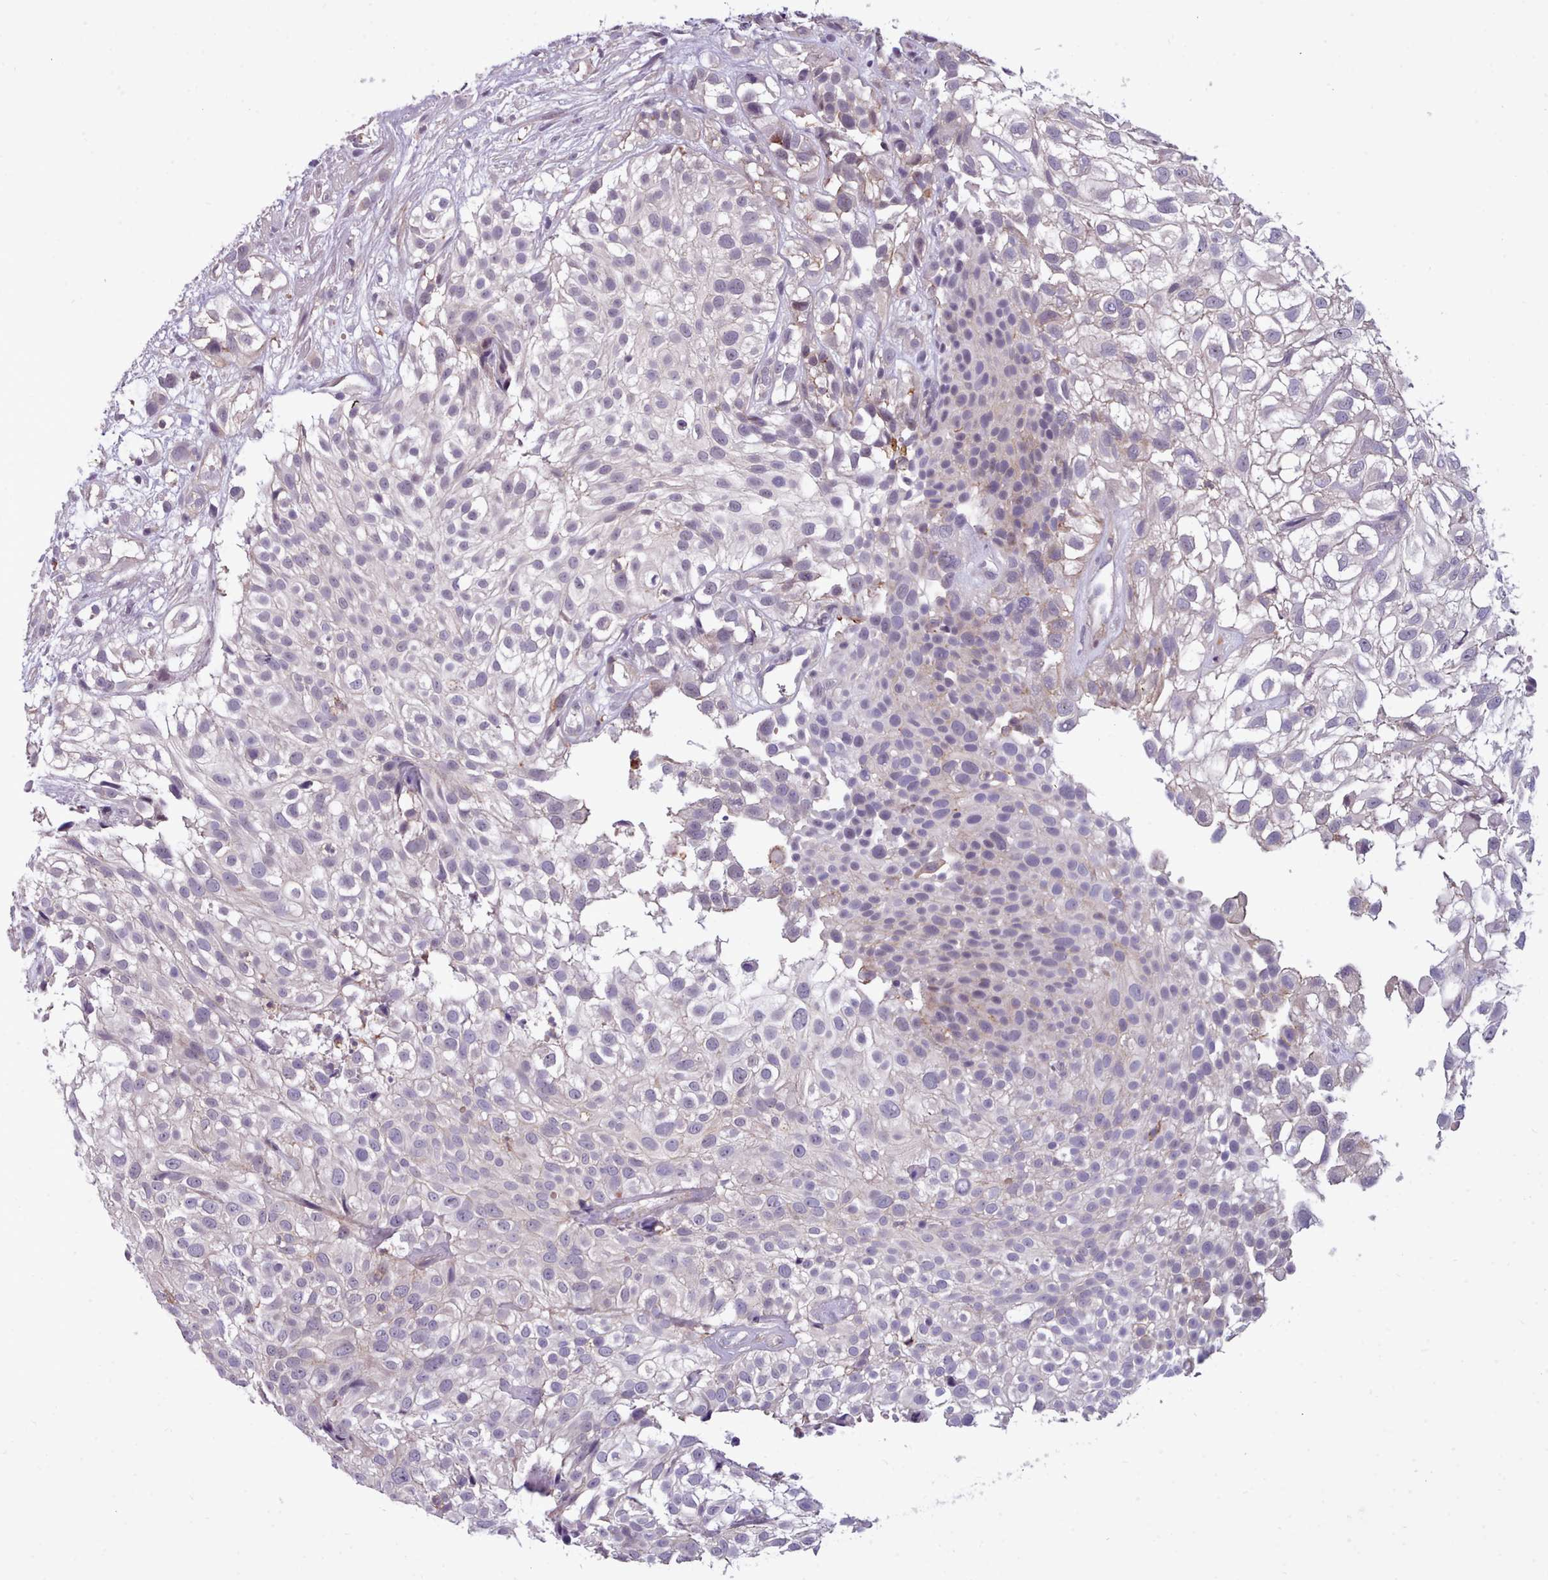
{"staining": {"intensity": "negative", "quantity": "none", "location": "none"}, "tissue": "urothelial cancer", "cell_type": "Tumor cells", "image_type": "cancer", "snomed": [{"axis": "morphology", "description": "Urothelial carcinoma, High grade"}, {"axis": "topography", "description": "Urinary bladder"}], "caption": "Immunohistochemistry (IHC) photomicrograph of human high-grade urothelial carcinoma stained for a protein (brown), which reveals no positivity in tumor cells.", "gene": "KCTD16", "patient": {"sex": "male", "age": 56}}